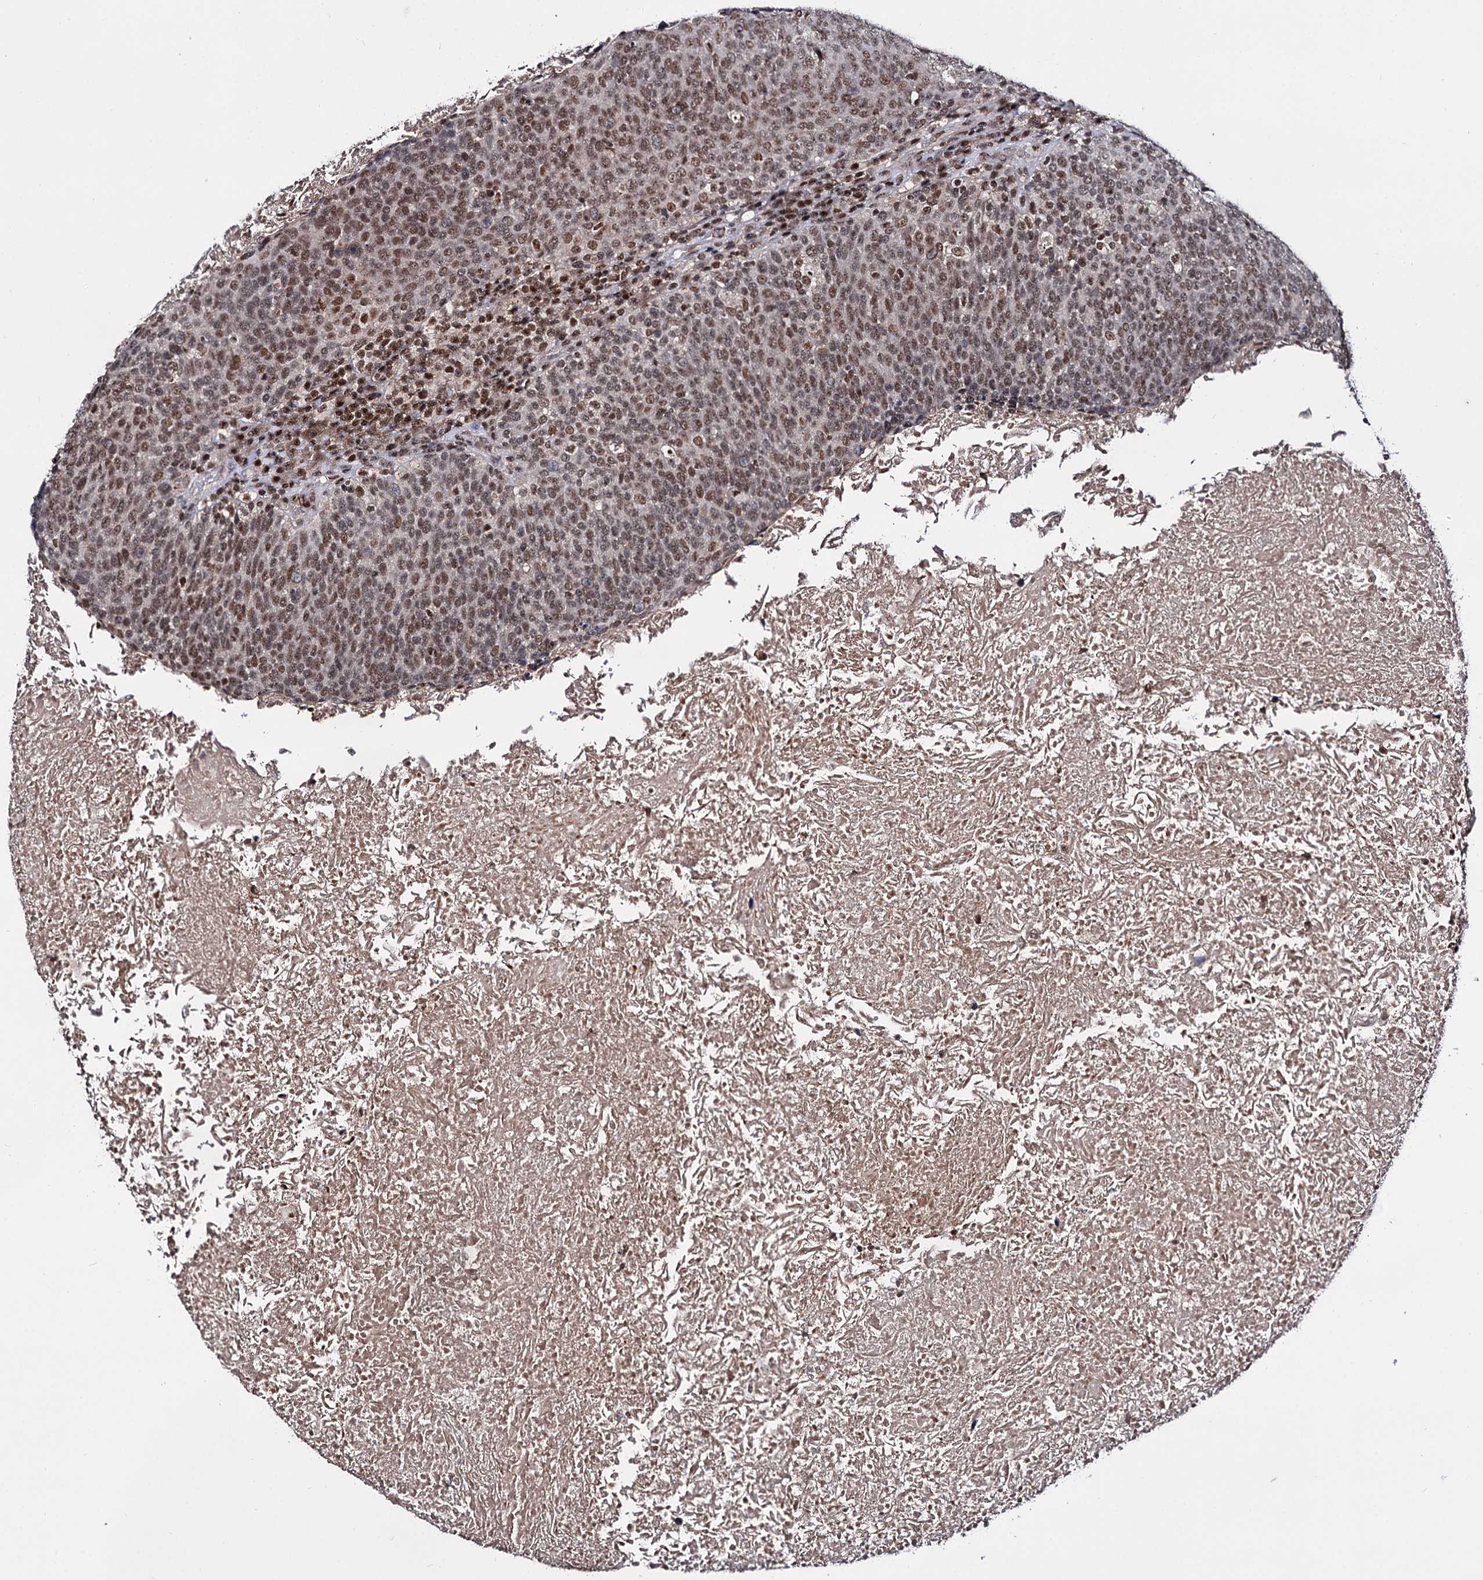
{"staining": {"intensity": "moderate", "quantity": ">75%", "location": "nuclear"}, "tissue": "head and neck cancer", "cell_type": "Tumor cells", "image_type": "cancer", "snomed": [{"axis": "morphology", "description": "Squamous cell carcinoma, NOS"}, {"axis": "morphology", "description": "Squamous cell carcinoma, metastatic, NOS"}, {"axis": "topography", "description": "Lymph node"}, {"axis": "topography", "description": "Head-Neck"}], "caption": "A medium amount of moderate nuclear expression is identified in approximately >75% of tumor cells in metastatic squamous cell carcinoma (head and neck) tissue.", "gene": "SMCHD1", "patient": {"sex": "male", "age": 62}}